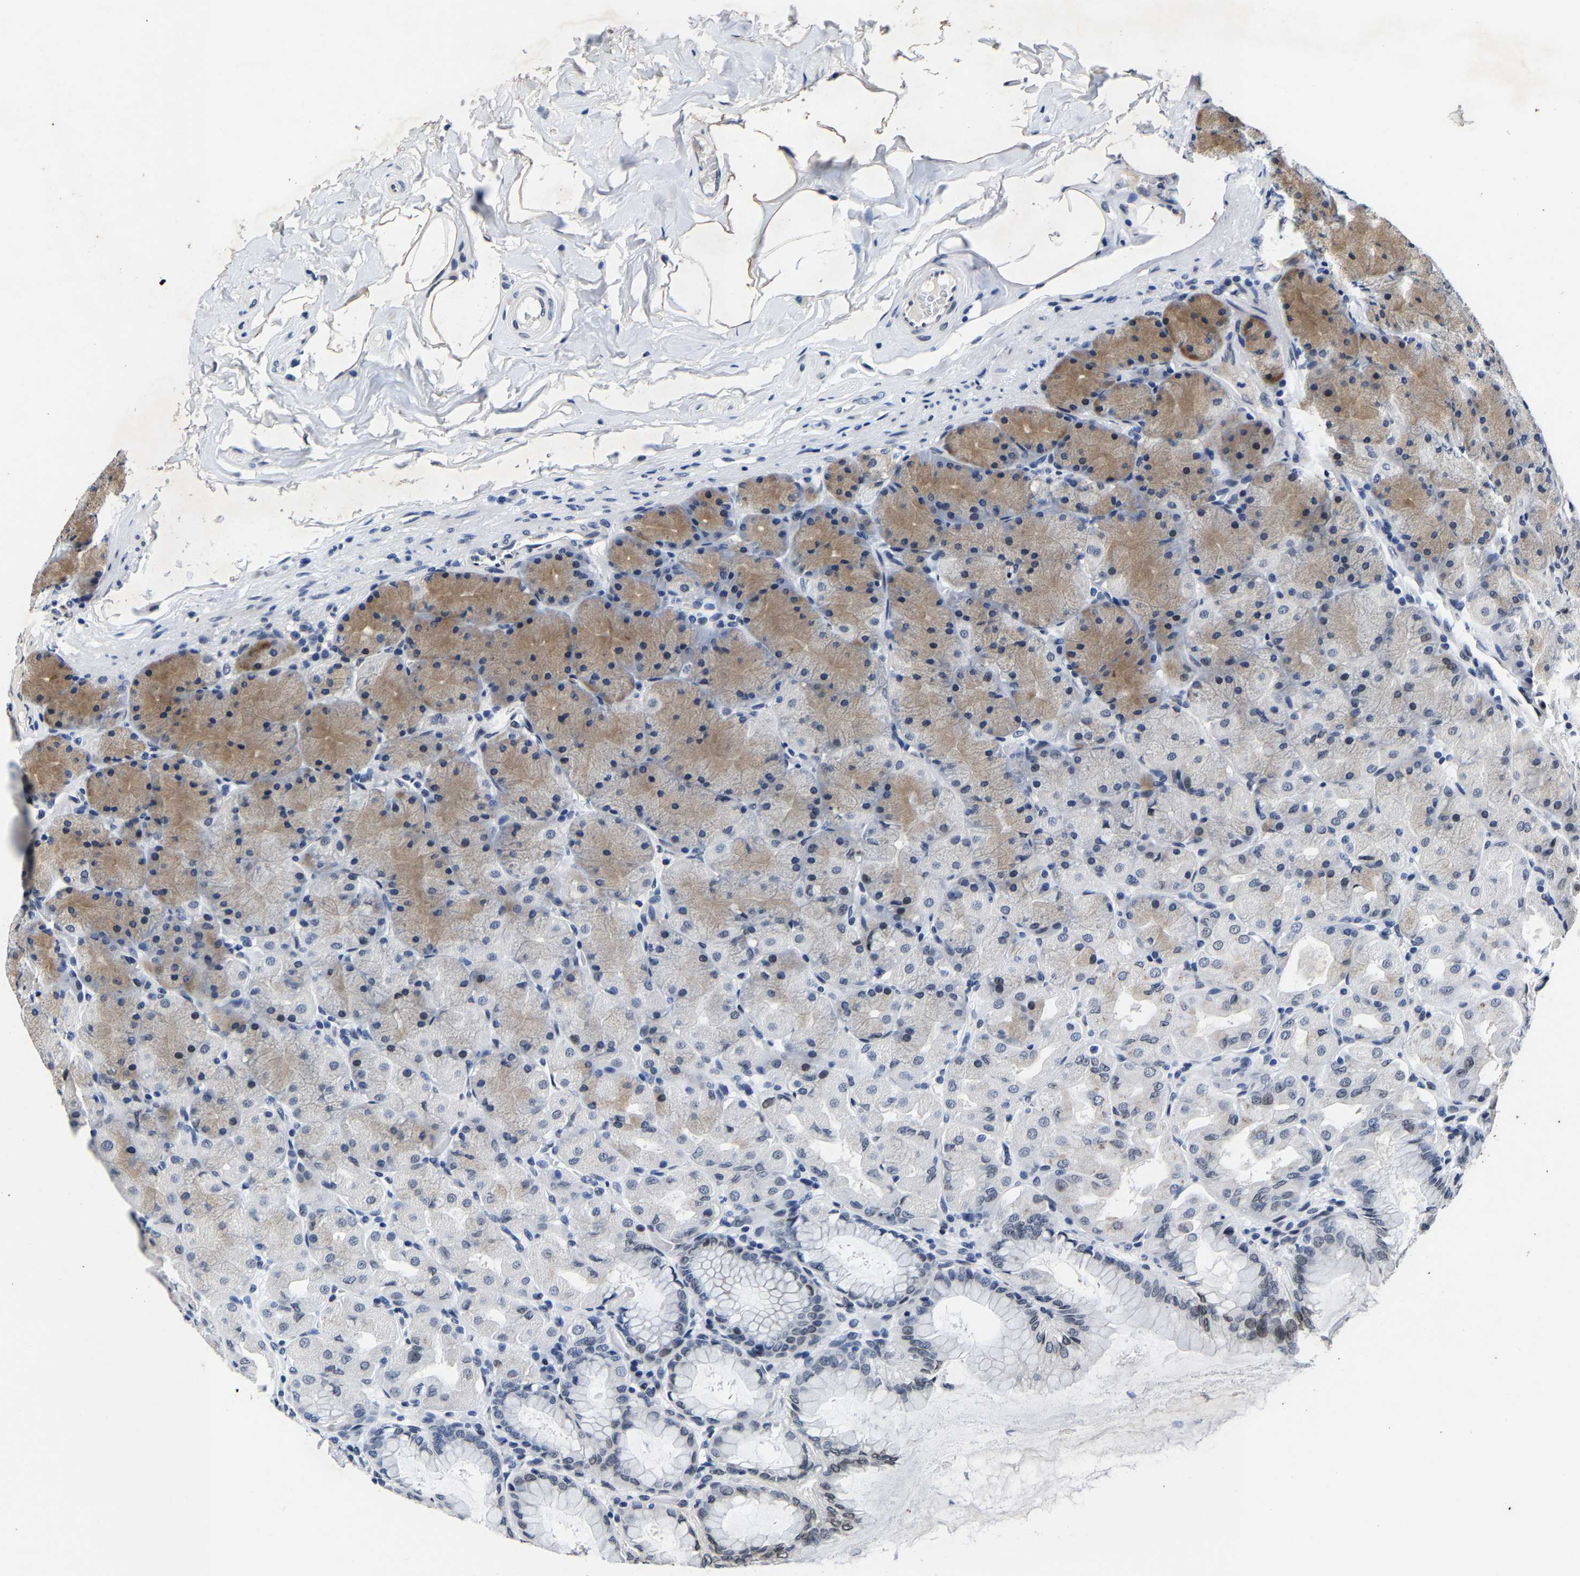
{"staining": {"intensity": "moderate", "quantity": "<25%", "location": "cytoplasmic/membranous,nuclear"}, "tissue": "stomach", "cell_type": "Glandular cells", "image_type": "normal", "snomed": [{"axis": "morphology", "description": "Normal tissue, NOS"}, {"axis": "topography", "description": "Stomach, upper"}], "caption": "Unremarkable stomach displays moderate cytoplasmic/membranous,nuclear positivity in about <25% of glandular cells (Brightfield microscopy of DAB IHC at high magnification)..", "gene": "UBN2", "patient": {"sex": "female", "age": 56}}